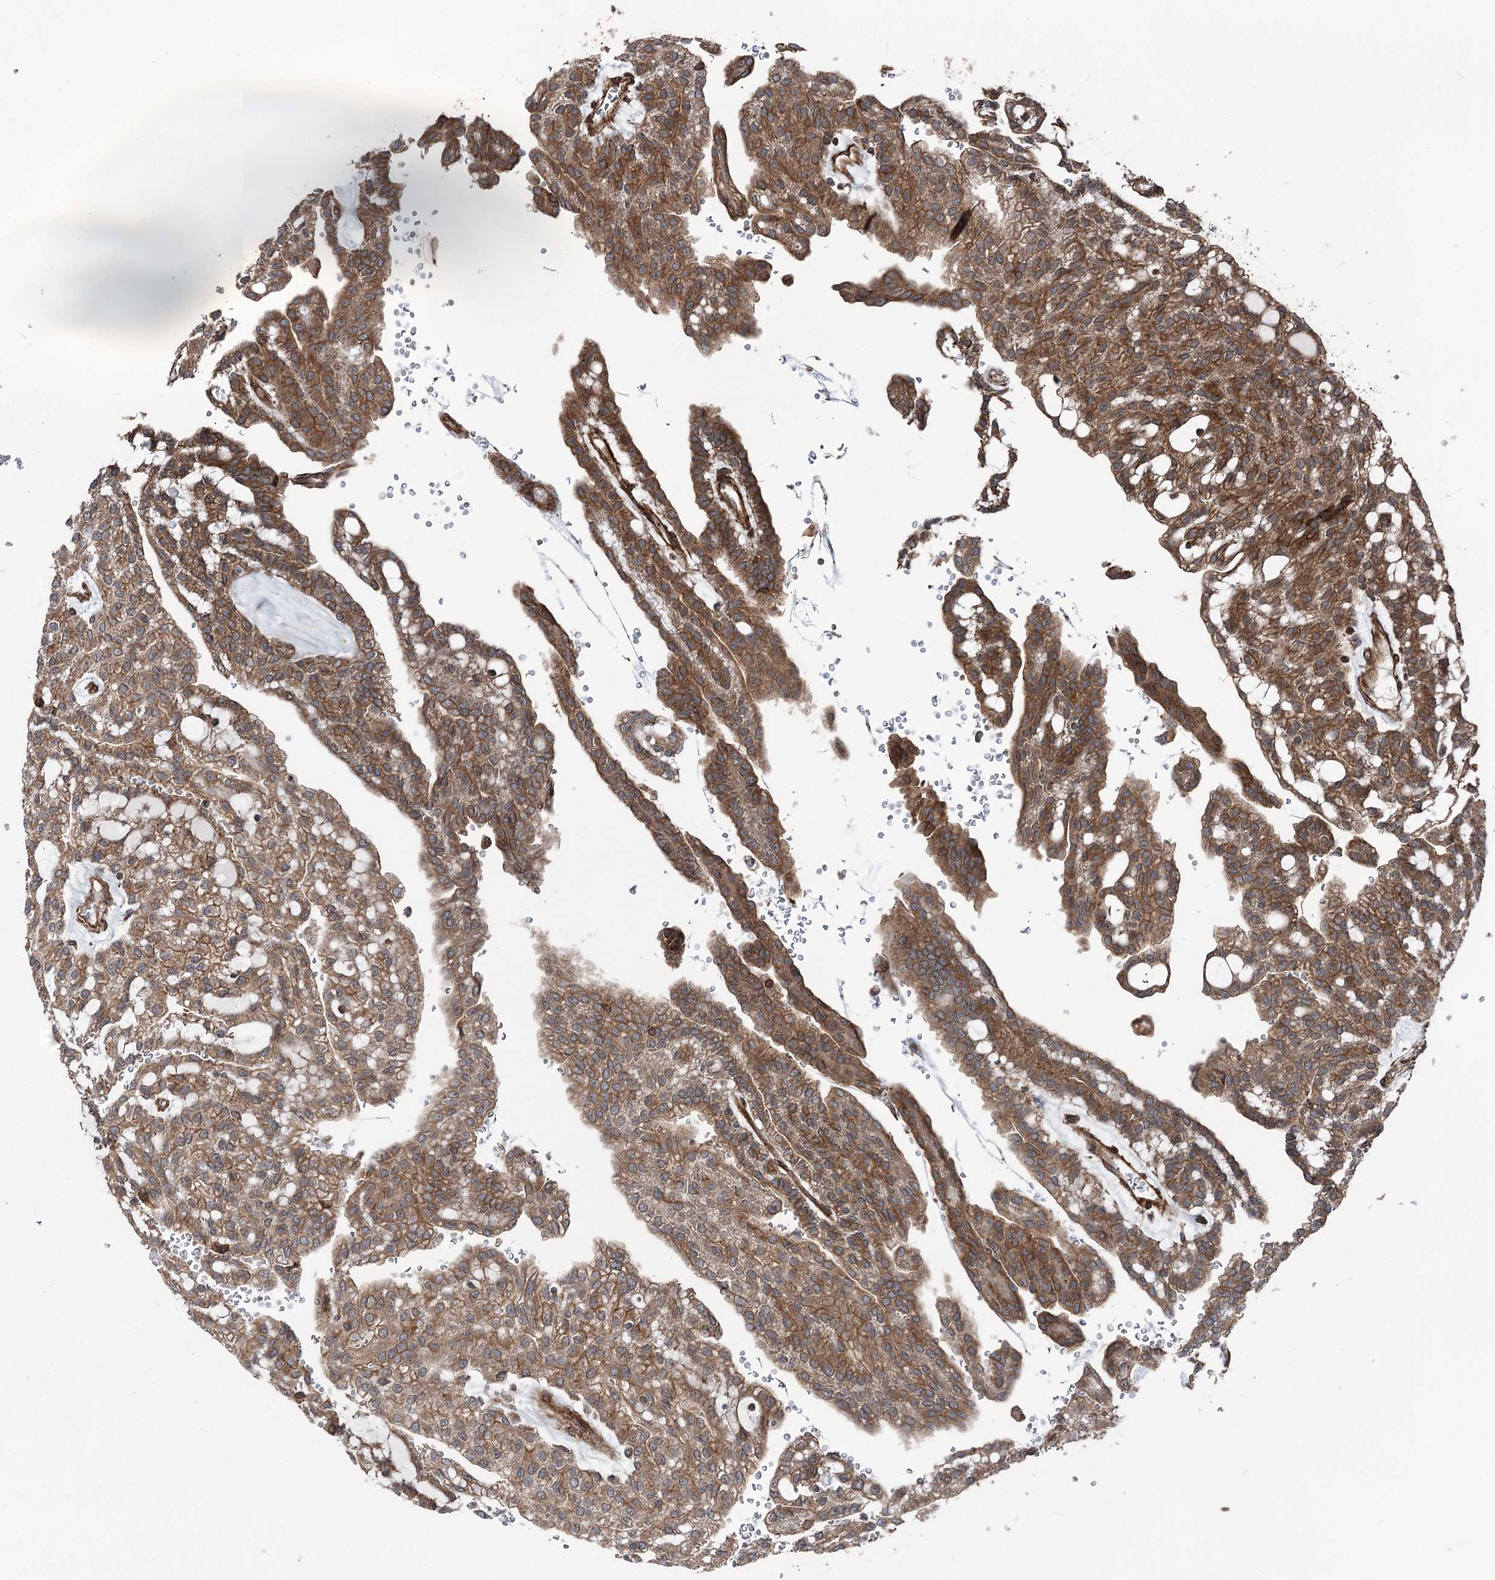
{"staining": {"intensity": "moderate", "quantity": ">75%", "location": "cytoplasmic/membranous"}, "tissue": "renal cancer", "cell_type": "Tumor cells", "image_type": "cancer", "snomed": [{"axis": "morphology", "description": "Adenocarcinoma, NOS"}, {"axis": "topography", "description": "Kidney"}], "caption": "Immunohistochemical staining of human renal adenocarcinoma exhibits medium levels of moderate cytoplasmic/membranous positivity in approximately >75% of tumor cells. The staining was performed using DAB (3,3'-diaminobenzidine) to visualize the protein expression in brown, while the nuclei were stained in blue with hematoxylin (Magnification: 20x).", "gene": "ITFG2", "patient": {"sex": "male", "age": 63}}